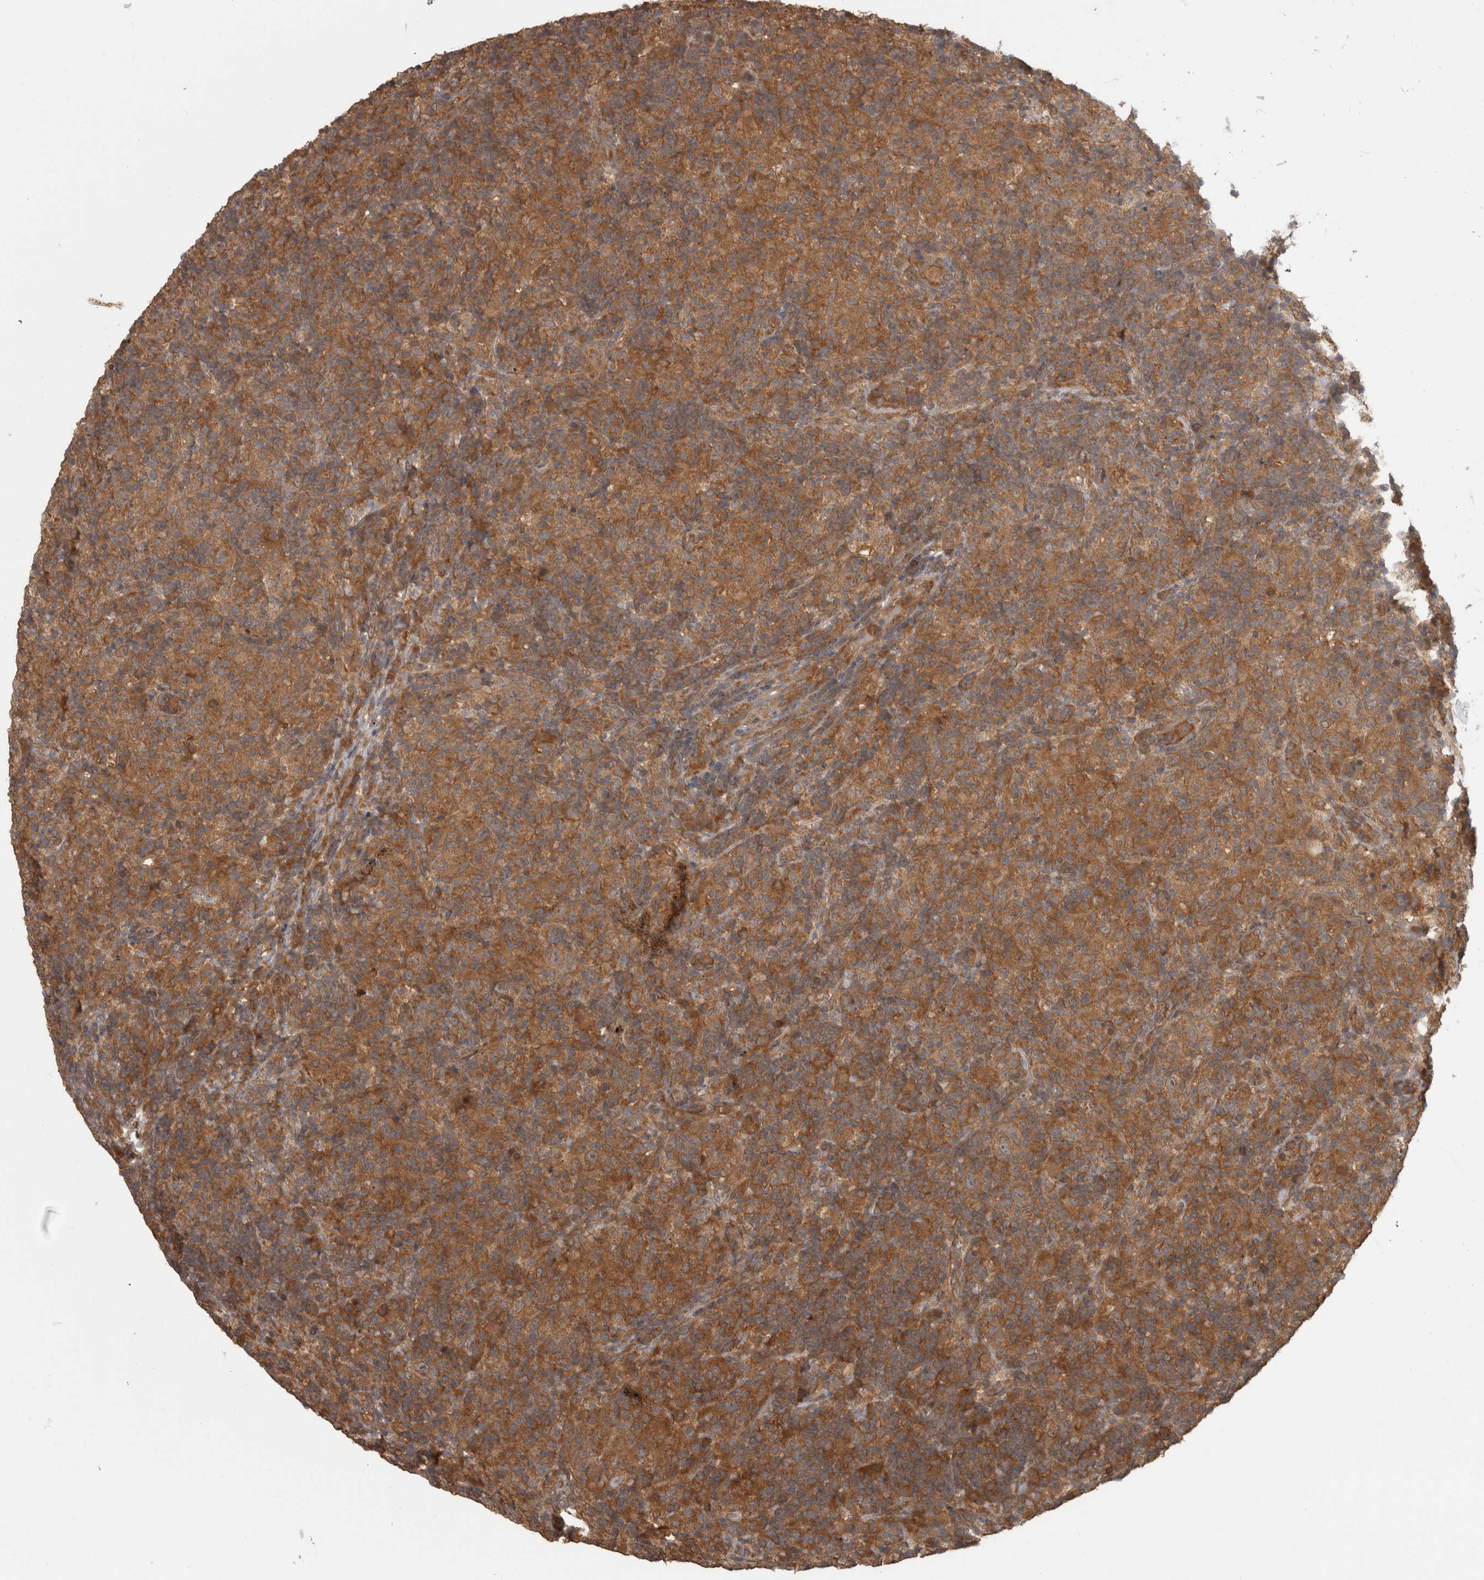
{"staining": {"intensity": "moderate", "quantity": ">75%", "location": "cytoplasmic/membranous"}, "tissue": "lymphoma", "cell_type": "Tumor cells", "image_type": "cancer", "snomed": [{"axis": "morphology", "description": "Hodgkin's disease, NOS"}, {"axis": "topography", "description": "Lymph node"}], "caption": "DAB (3,3'-diaminobenzidine) immunohistochemical staining of Hodgkin's disease exhibits moderate cytoplasmic/membranous protein expression in approximately >75% of tumor cells.", "gene": "MICU3", "patient": {"sex": "male", "age": 70}}